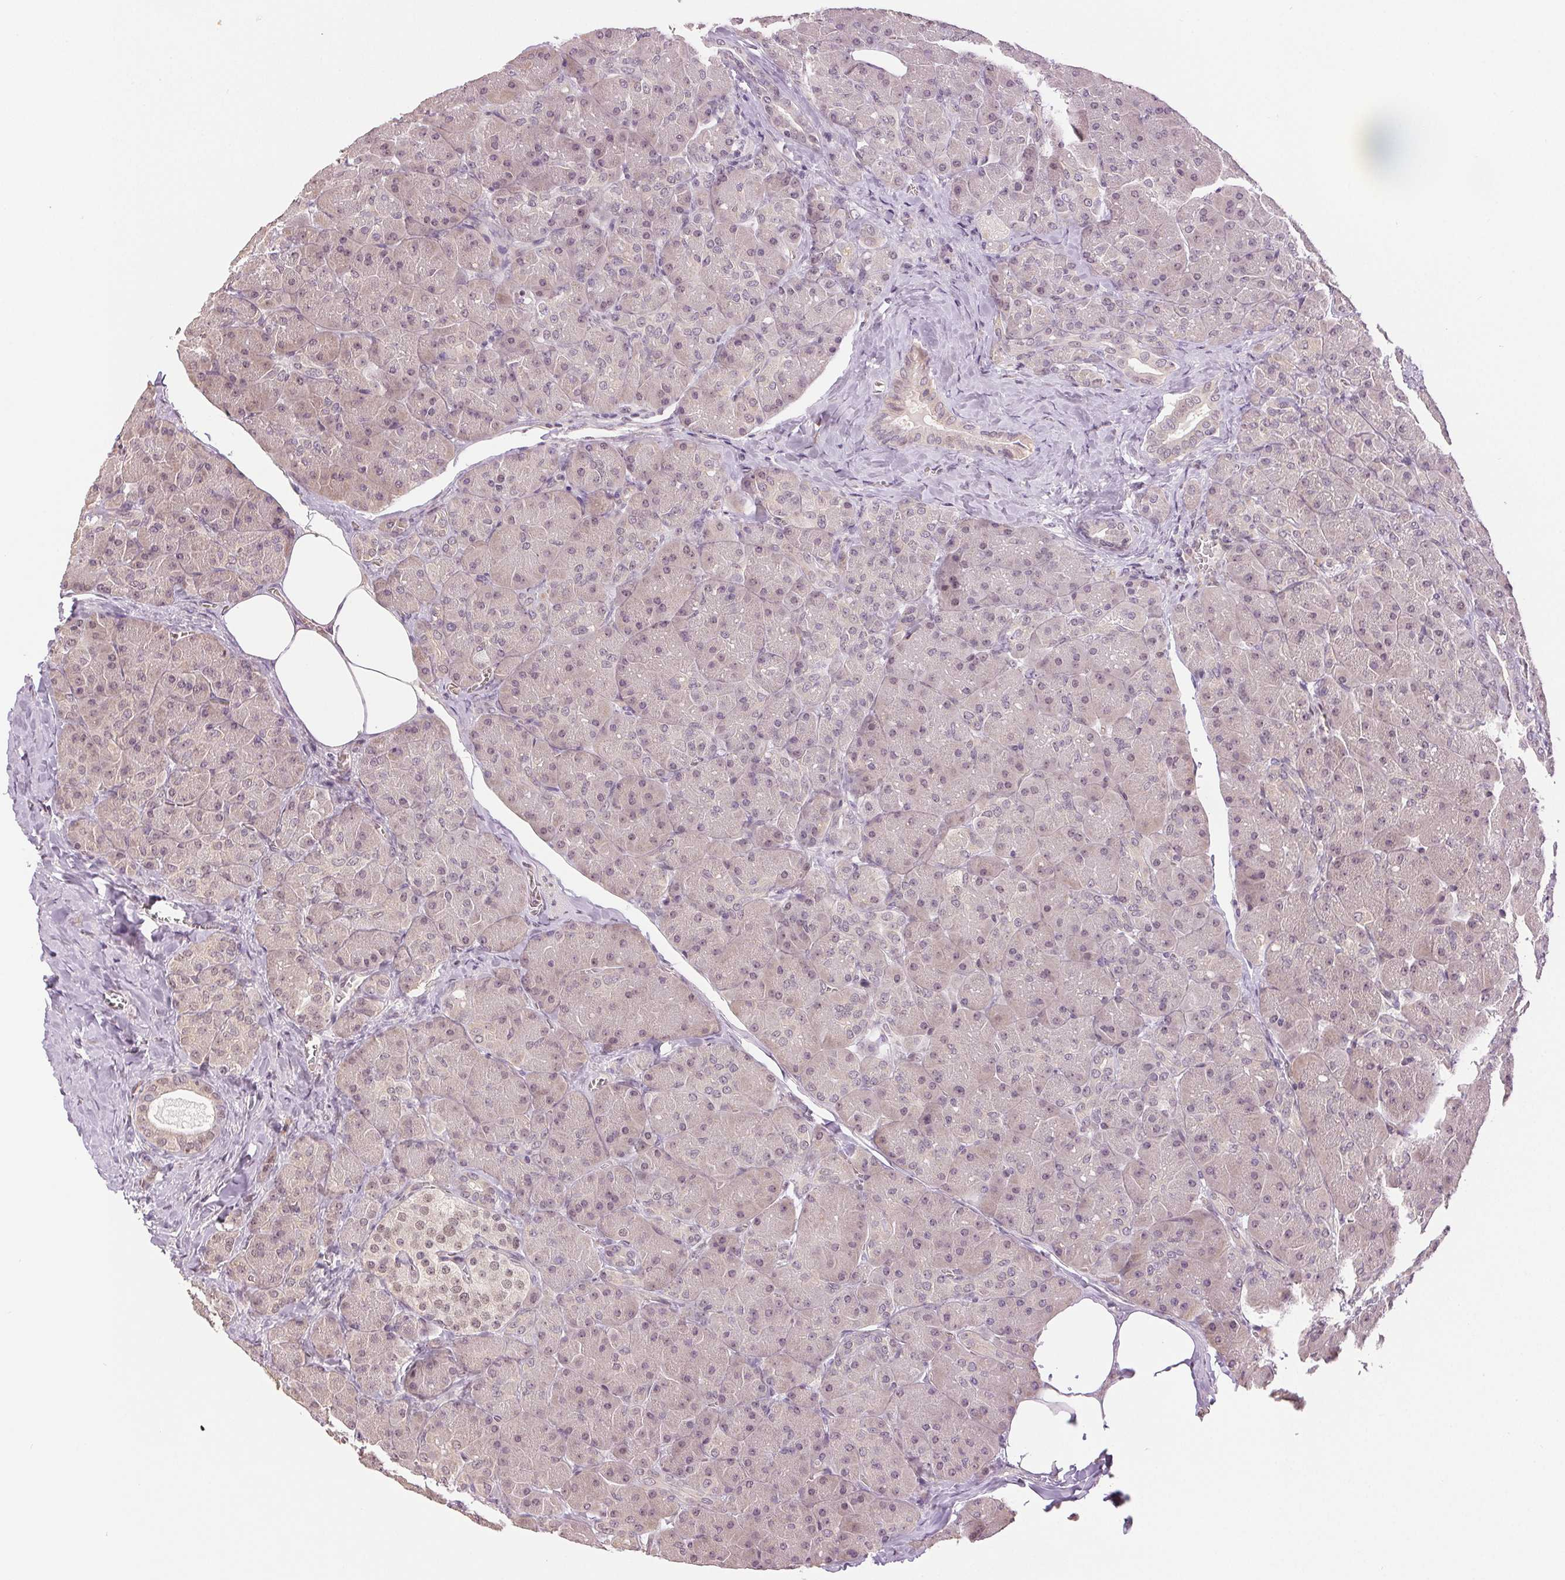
{"staining": {"intensity": "weak", "quantity": "25%-75%", "location": "nuclear"}, "tissue": "pancreas", "cell_type": "Exocrine glandular cells", "image_type": "normal", "snomed": [{"axis": "morphology", "description": "Normal tissue, NOS"}, {"axis": "topography", "description": "Pancreas"}], "caption": "Exocrine glandular cells reveal low levels of weak nuclear expression in about 25%-75% of cells in benign pancreas. The staining is performed using DAB brown chromogen to label protein expression. The nuclei are counter-stained blue using hematoxylin.", "gene": "PLCB1", "patient": {"sex": "male", "age": 55}}